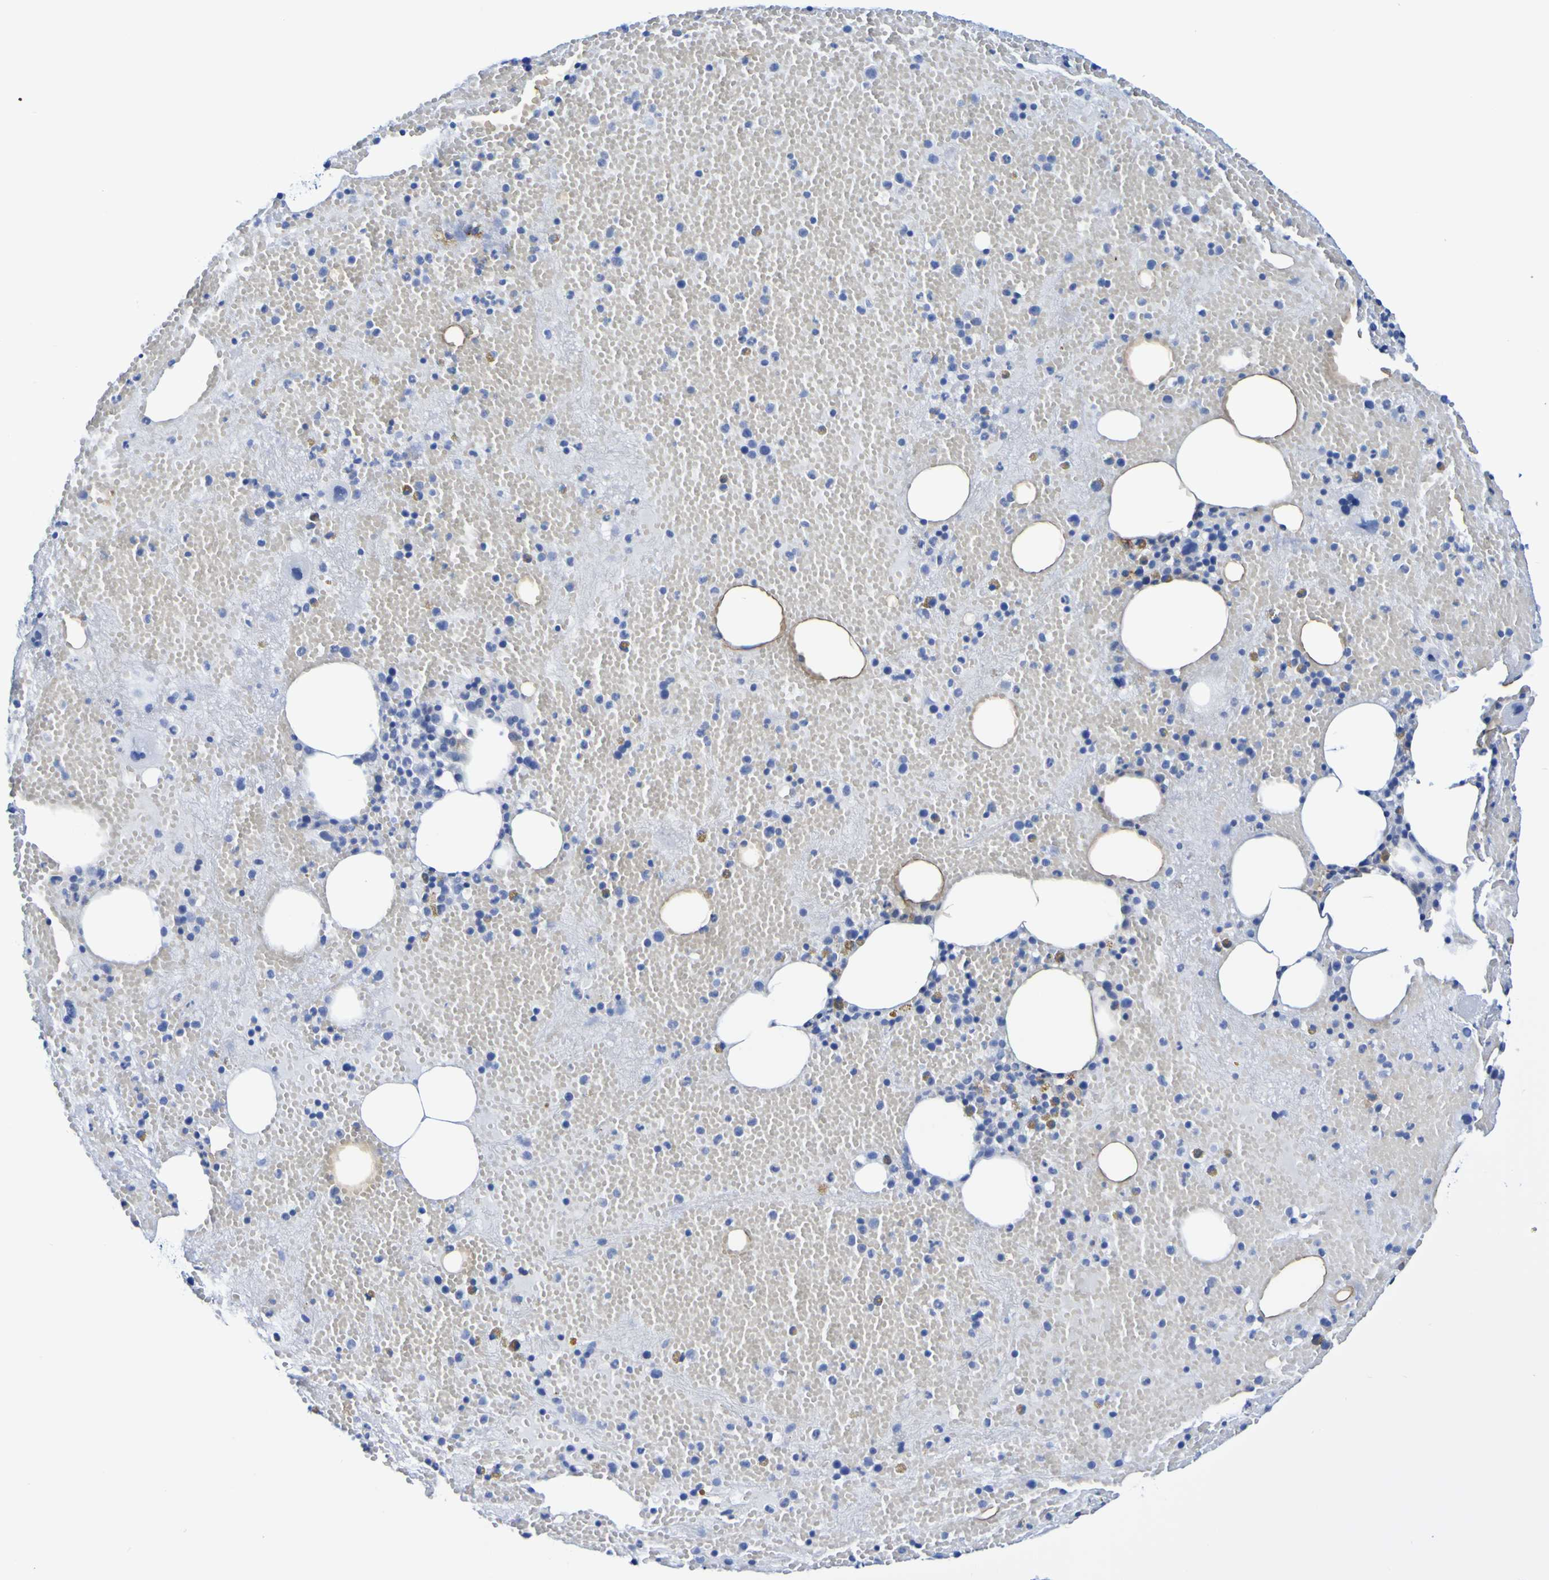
{"staining": {"intensity": "moderate", "quantity": "<25%", "location": "cytoplasmic/membranous"}, "tissue": "bone marrow", "cell_type": "Hematopoietic cells", "image_type": "normal", "snomed": [{"axis": "morphology", "description": "Normal tissue, NOS"}, {"axis": "morphology", "description": "Inflammation, NOS"}, {"axis": "topography", "description": "Bone marrow"}], "caption": "Unremarkable bone marrow displays moderate cytoplasmic/membranous expression in about <25% of hematopoietic cells.", "gene": "DPEP1", "patient": {"sex": "male", "age": 43}}